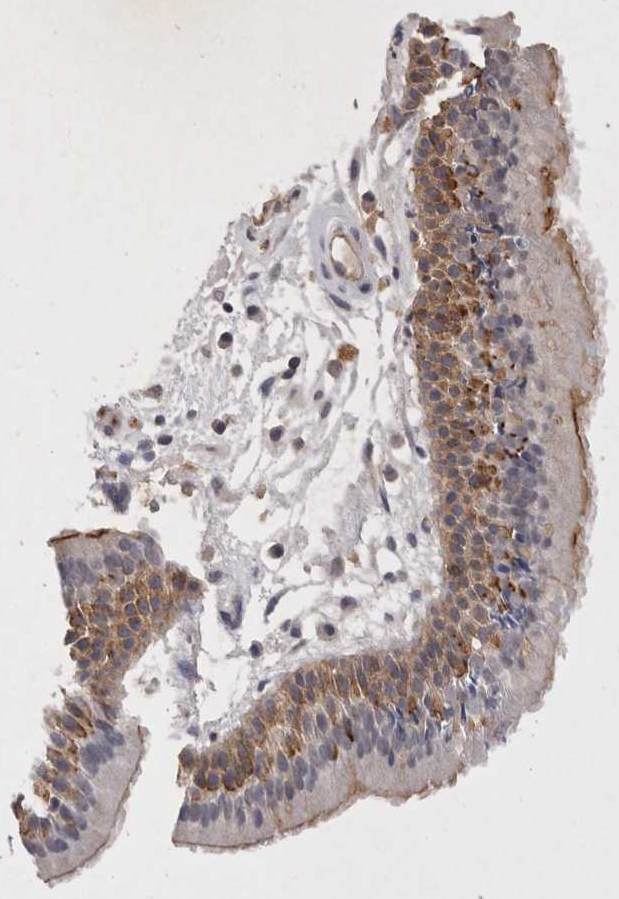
{"staining": {"intensity": "moderate", "quantity": "25%-75%", "location": "cytoplasmic/membranous"}, "tissue": "nasopharynx", "cell_type": "Respiratory epithelial cells", "image_type": "normal", "snomed": [{"axis": "morphology", "description": "Normal tissue, NOS"}, {"axis": "topography", "description": "Nasopharynx"}], "caption": "Brown immunohistochemical staining in normal human nasopharynx exhibits moderate cytoplasmic/membranous positivity in approximately 25%-75% of respiratory epithelial cells. Immunohistochemistry (ihc) stains the protein of interest in brown and the nuclei are stained blue.", "gene": "RASSF3", "patient": {"sex": "female", "age": 39}}